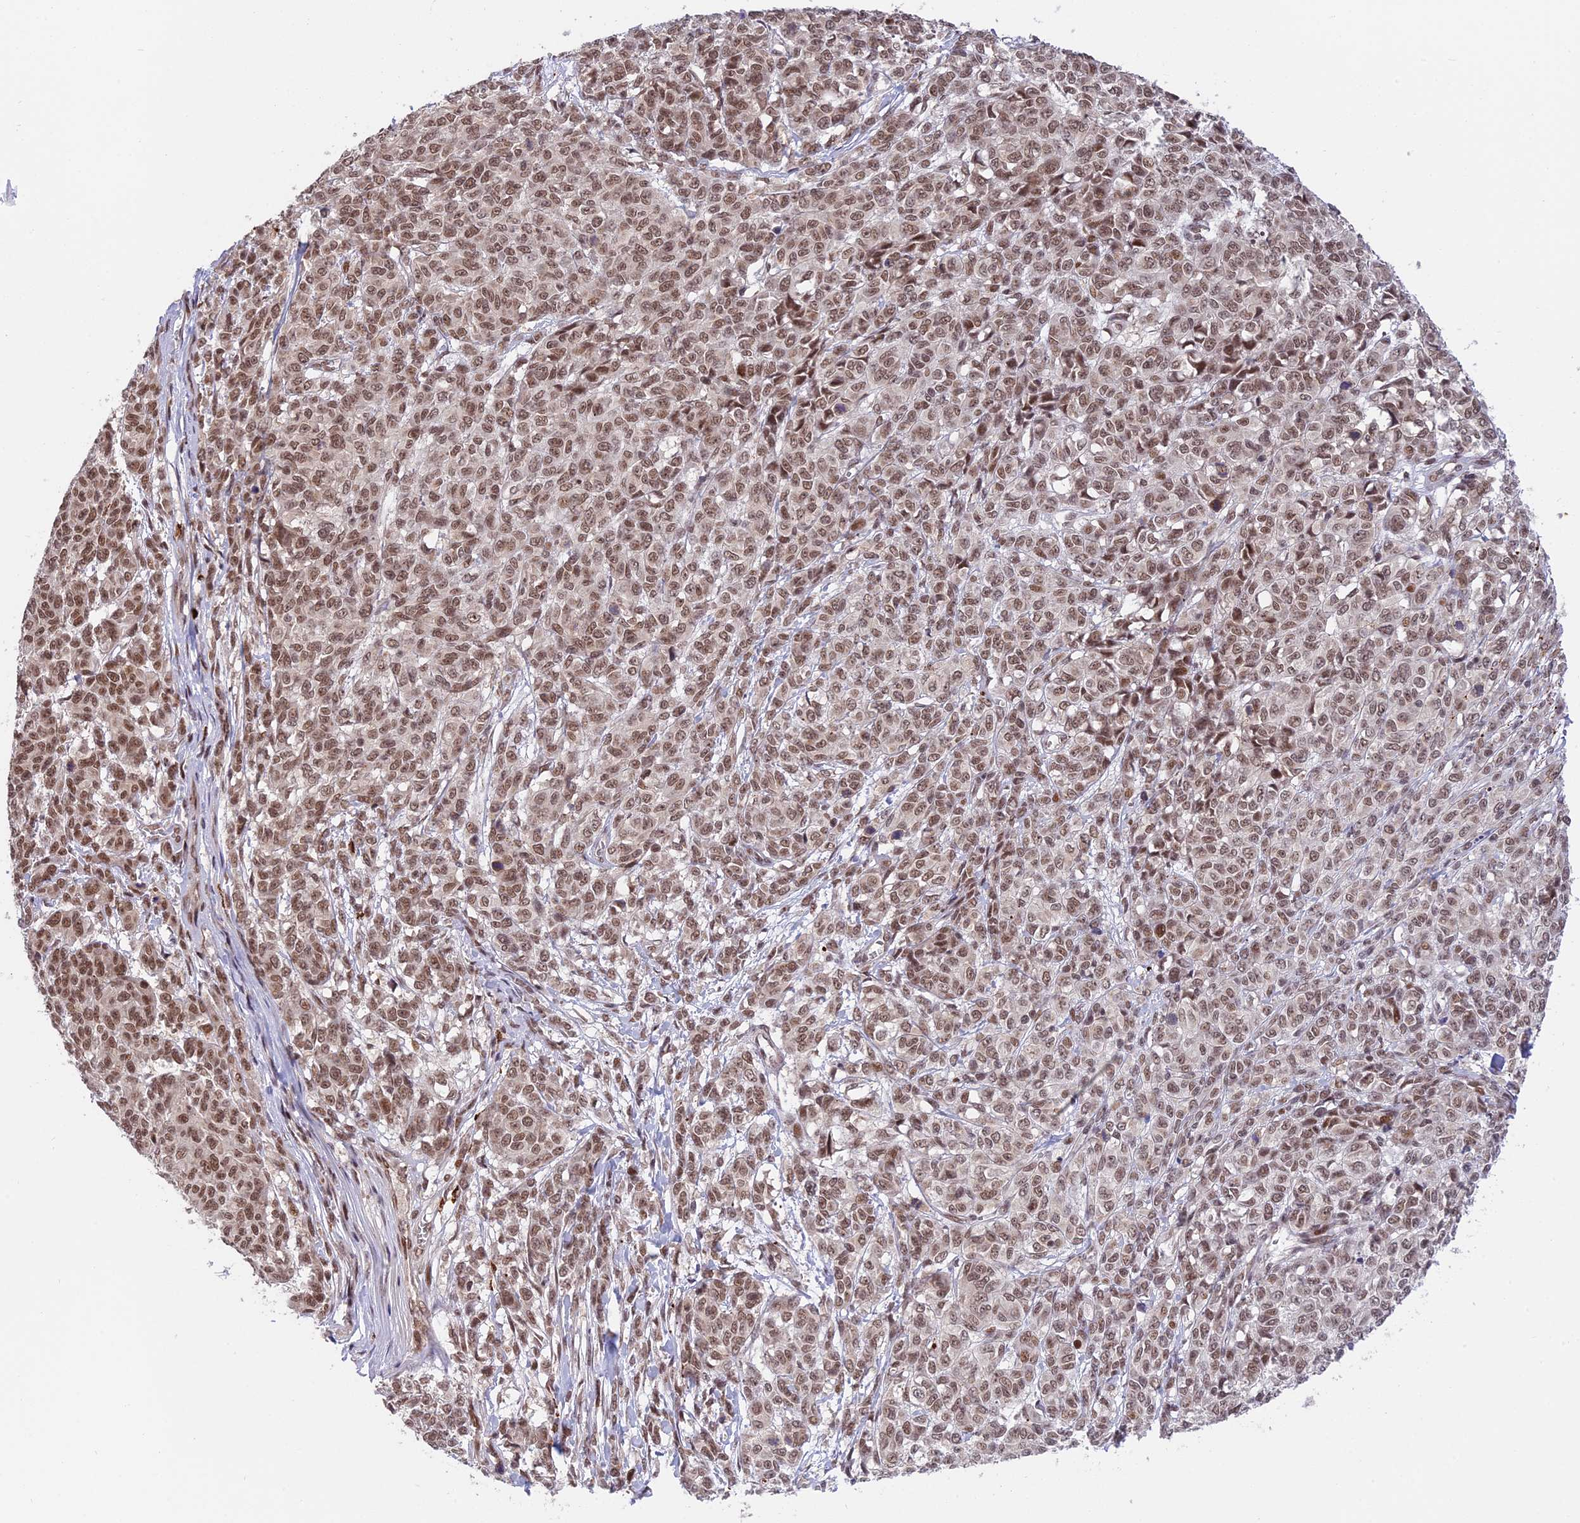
{"staining": {"intensity": "moderate", "quantity": ">75%", "location": "nuclear"}, "tissue": "melanoma", "cell_type": "Tumor cells", "image_type": "cancer", "snomed": [{"axis": "morphology", "description": "Malignant melanoma, NOS"}, {"axis": "topography", "description": "Skin"}], "caption": "This micrograph demonstrates immunohistochemistry staining of malignant melanoma, with medium moderate nuclear positivity in approximately >75% of tumor cells.", "gene": "POLR2C", "patient": {"sex": "male", "age": 49}}